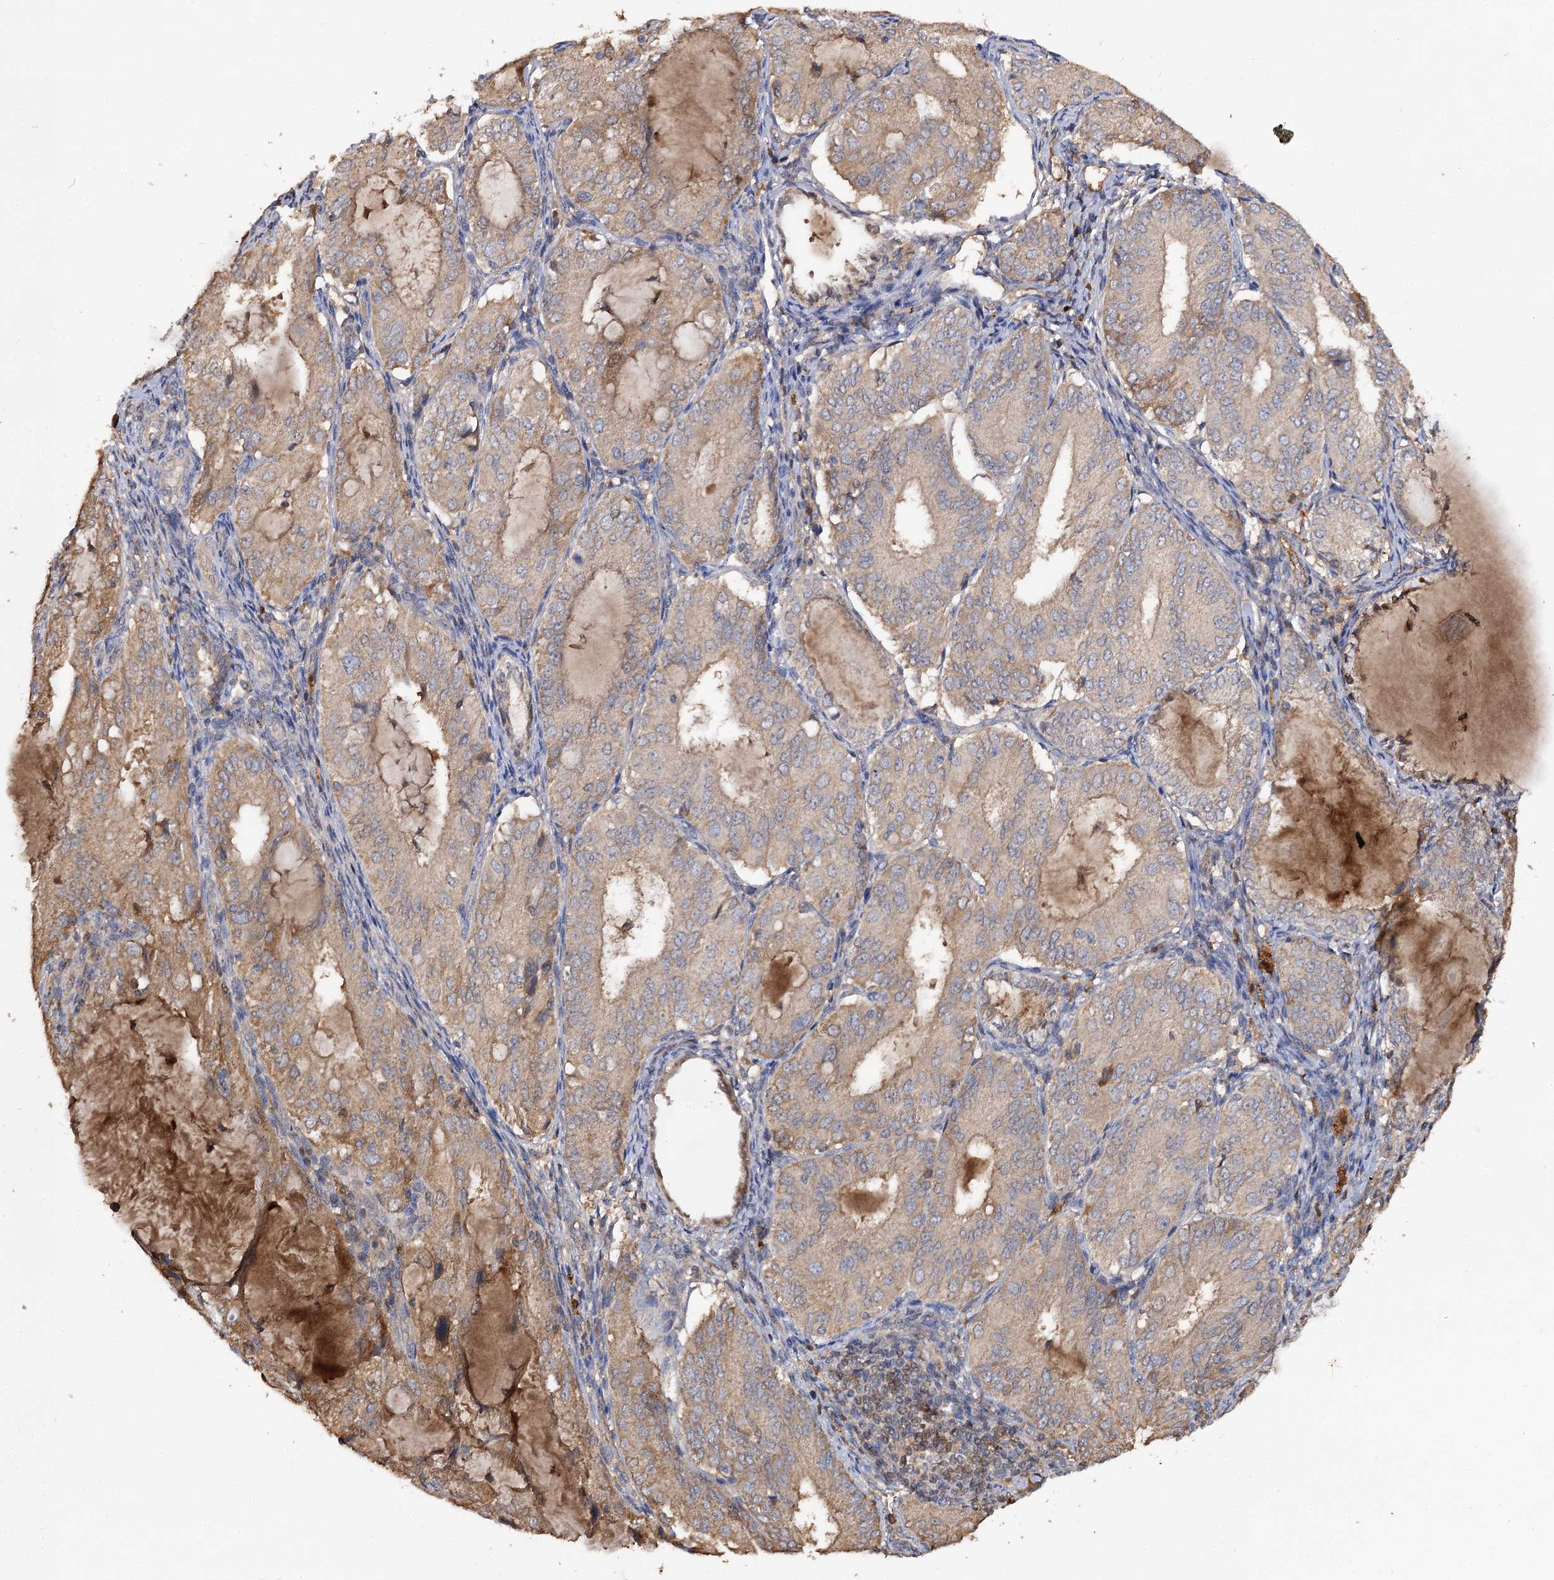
{"staining": {"intensity": "moderate", "quantity": ">75%", "location": "cytoplasmic/membranous"}, "tissue": "endometrial cancer", "cell_type": "Tumor cells", "image_type": "cancer", "snomed": [{"axis": "morphology", "description": "Adenocarcinoma, NOS"}, {"axis": "topography", "description": "Endometrium"}], "caption": "Endometrial cancer stained with immunohistochemistry demonstrates moderate cytoplasmic/membranous staining in approximately >75% of tumor cells. Using DAB (brown) and hematoxylin (blue) stains, captured at high magnification using brightfield microscopy.", "gene": "ARL13A", "patient": {"sex": "female", "age": 81}}